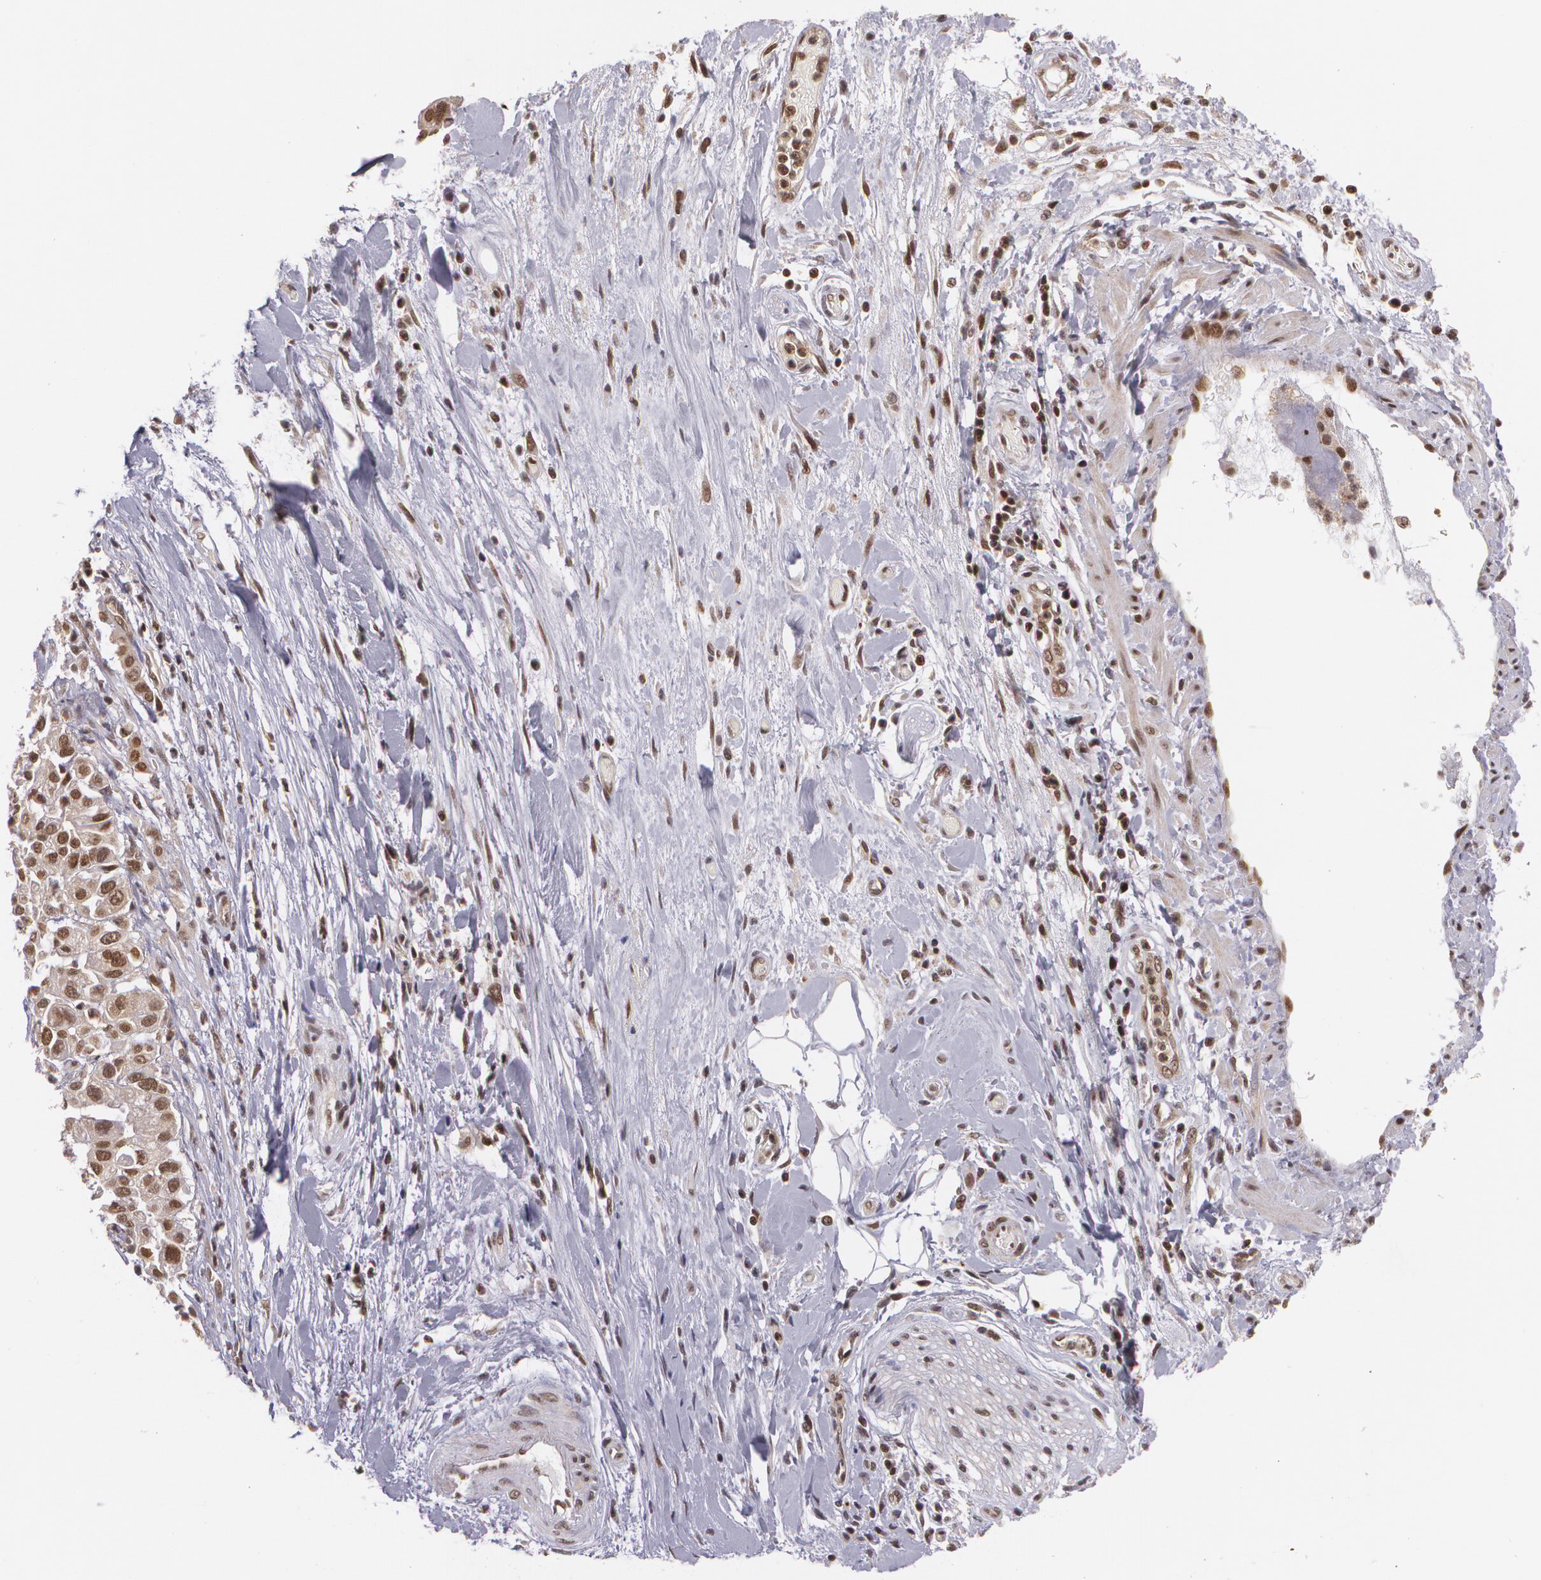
{"staining": {"intensity": "weak", "quantity": "25%-75%", "location": "cytoplasmic/membranous,nuclear"}, "tissue": "pancreatic cancer", "cell_type": "Tumor cells", "image_type": "cancer", "snomed": [{"axis": "morphology", "description": "Adenocarcinoma, NOS"}, {"axis": "topography", "description": "Pancreas"}], "caption": "Protein staining of pancreatic adenocarcinoma tissue displays weak cytoplasmic/membranous and nuclear positivity in approximately 25%-75% of tumor cells.", "gene": "CUL2", "patient": {"sex": "female", "age": 52}}